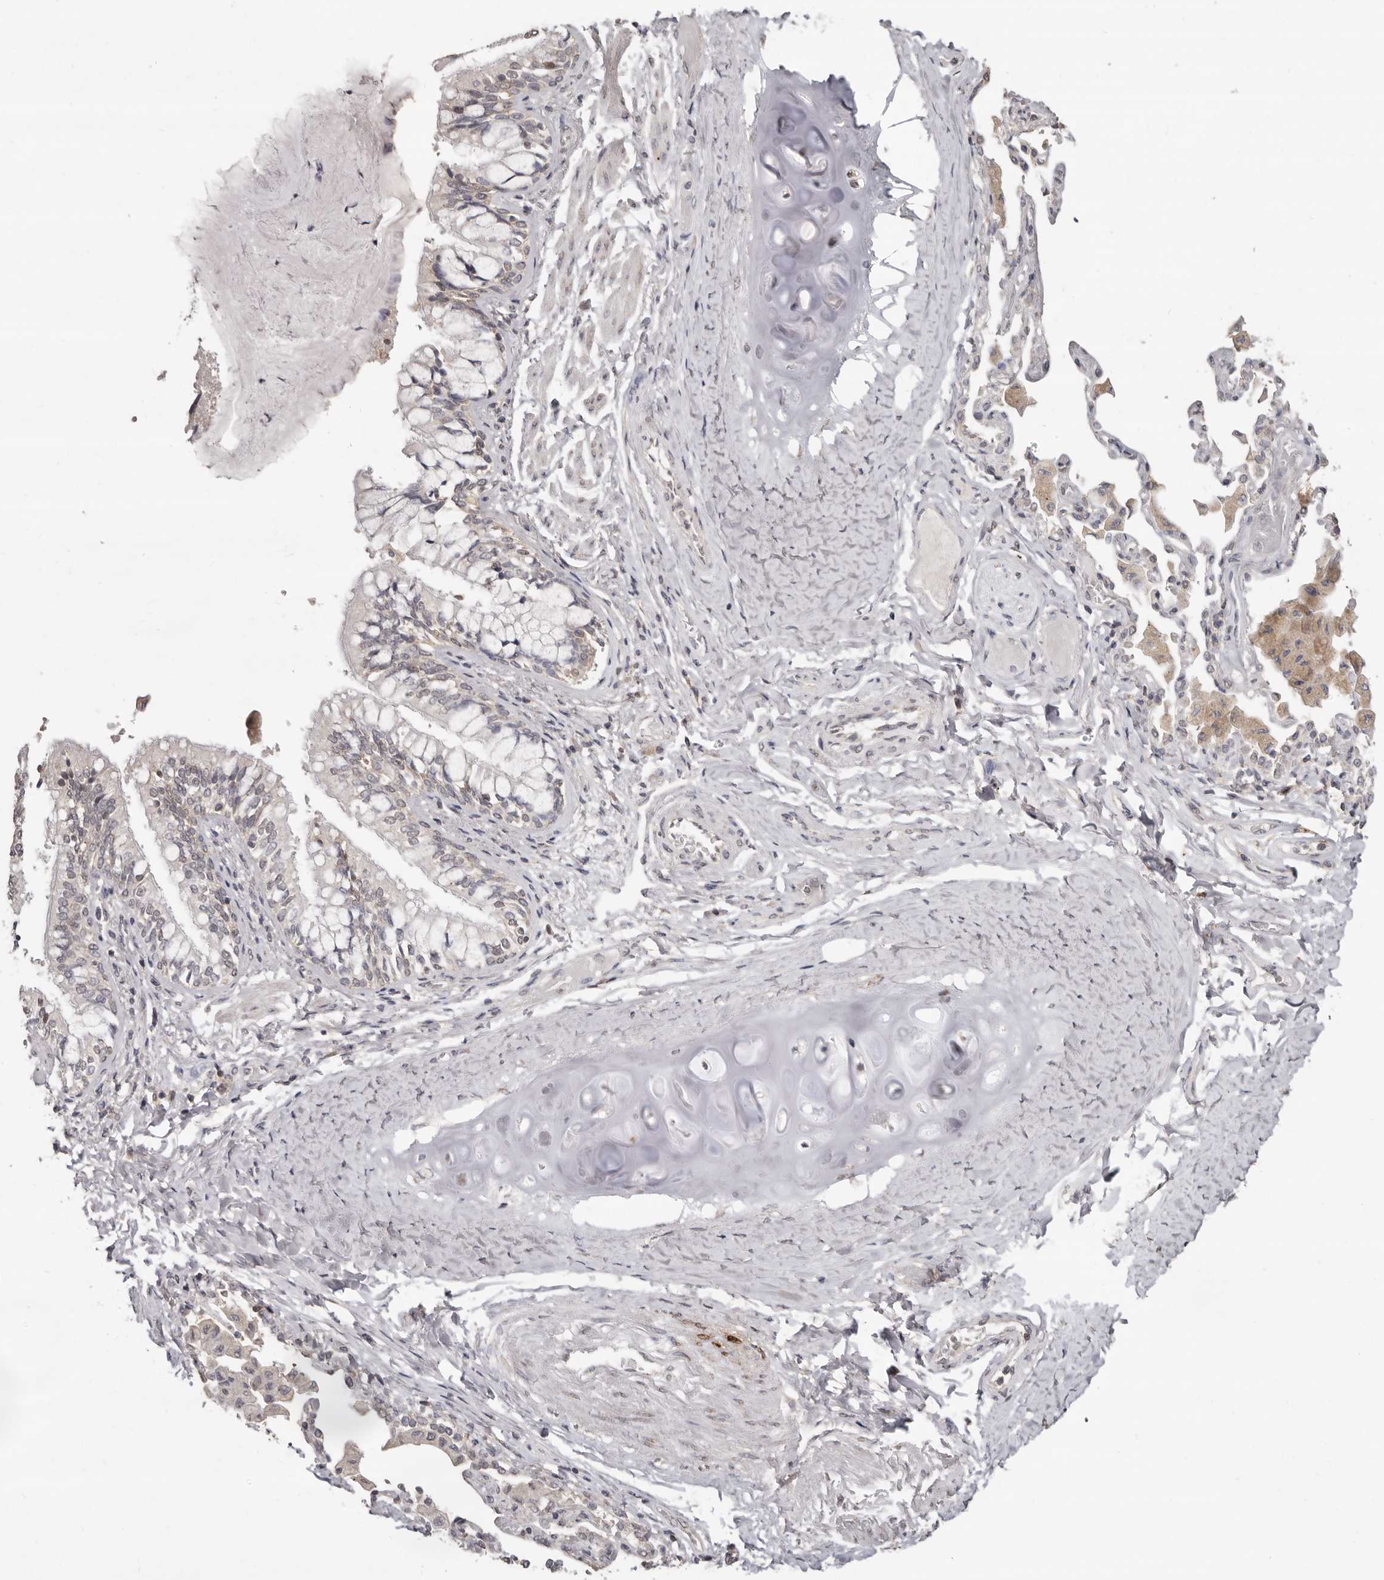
{"staining": {"intensity": "weak", "quantity": "<25%", "location": "cytoplasmic/membranous"}, "tissue": "bronchus", "cell_type": "Respiratory epithelial cells", "image_type": "normal", "snomed": [{"axis": "morphology", "description": "Normal tissue, NOS"}, {"axis": "morphology", "description": "Inflammation, NOS"}, {"axis": "topography", "description": "Bronchus"}, {"axis": "topography", "description": "Lung"}], "caption": "The immunohistochemistry (IHC) image has no significant positivity in respiratory epithelial cells of bronchus.", "gene": "LINGO2", "patient": {"sex": "female", "age": 46}}